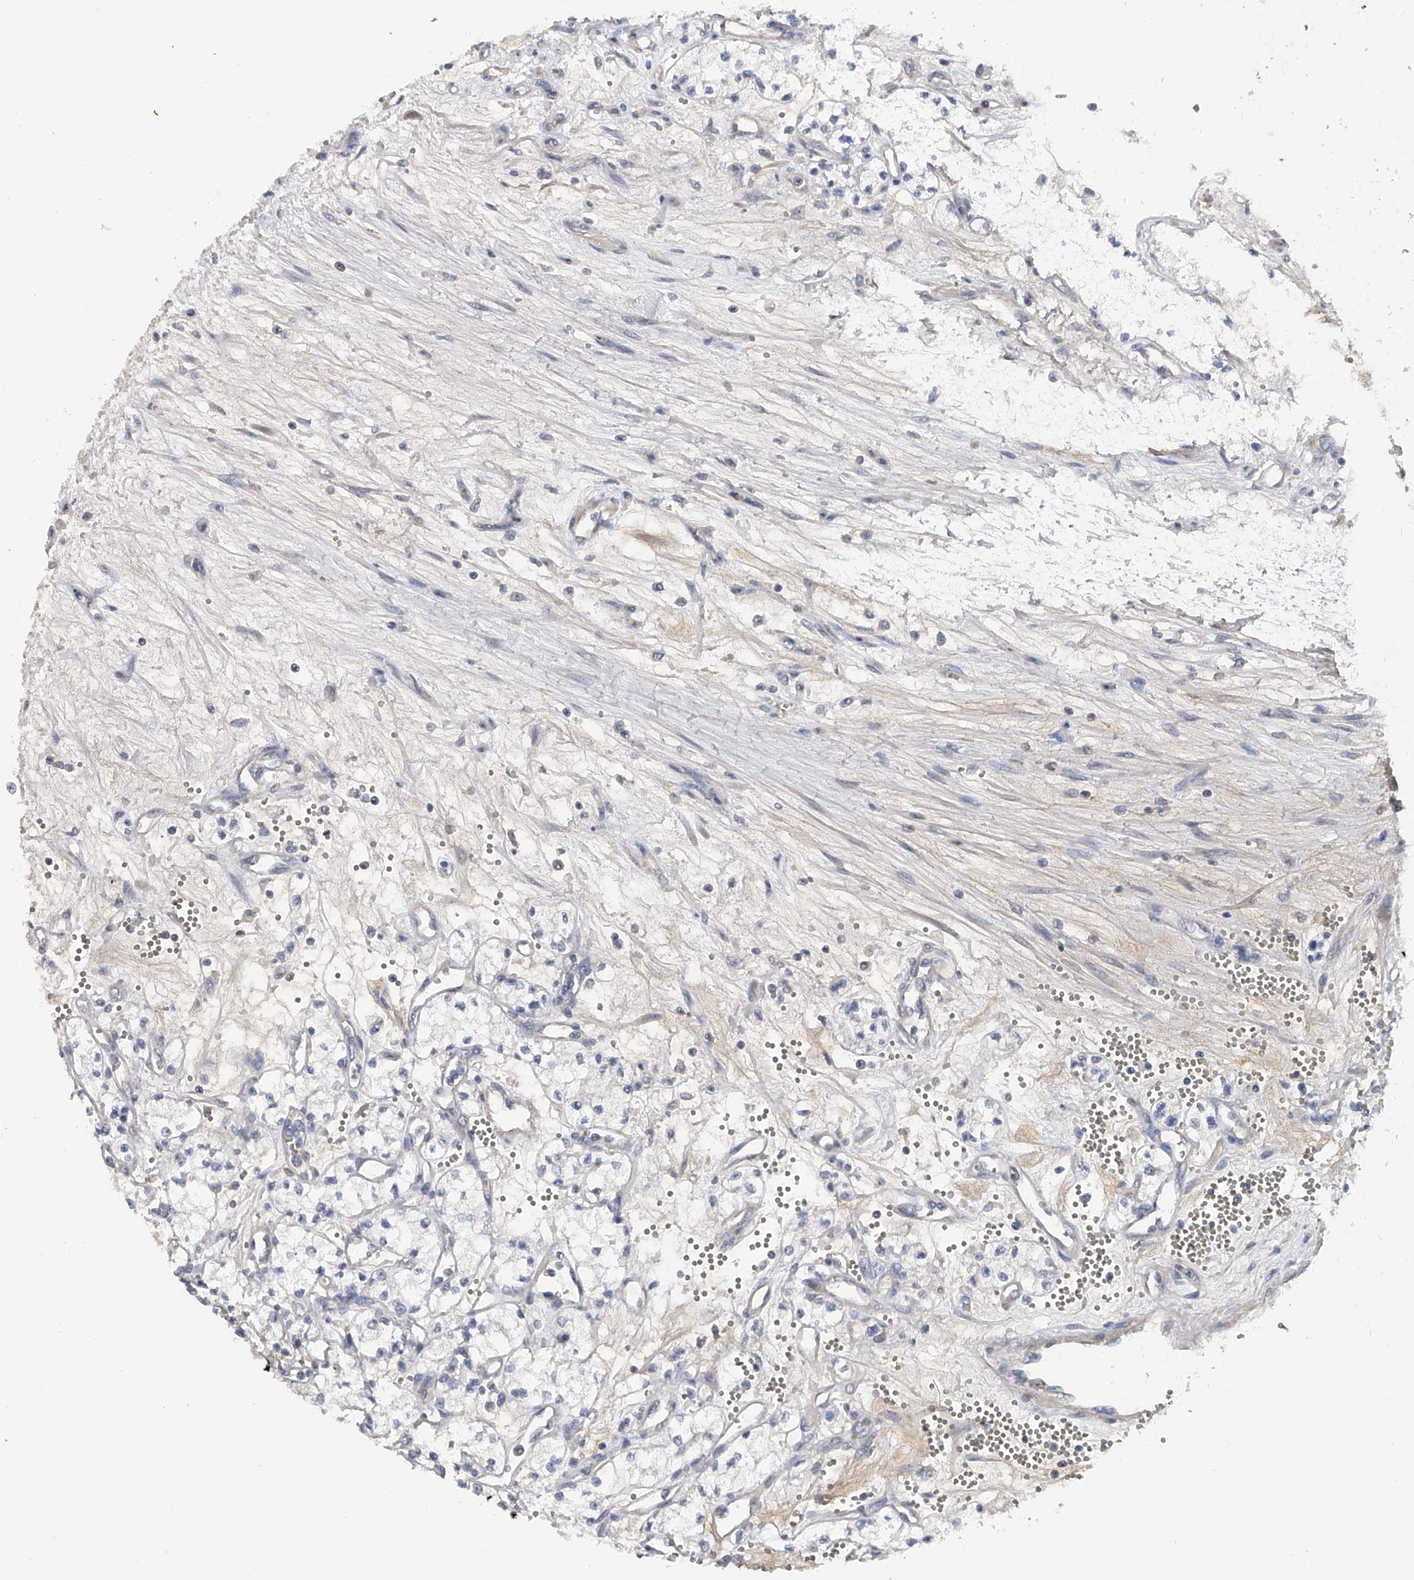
{"staining": {"intensity": "negative", "quantity": "none", "location": "none"}, "tissue": "renal cancer", "cell_type": "Tumor cells", "image_type": "cancer", "snomed": [{"axis": "morphology", "description": "Adenocarcinoma, NOS"}, {"axis": "topography", "description": "Kidney"}], "caption": "IHC photomicrograph of neoplastic tissue: renal cancer stained with DAB (3,3'-diaminobenzidine) reveals no significant protein staining in tumor cells.", "gene": "CFAP298", "patient": {"sex": "male", "age": 59}}